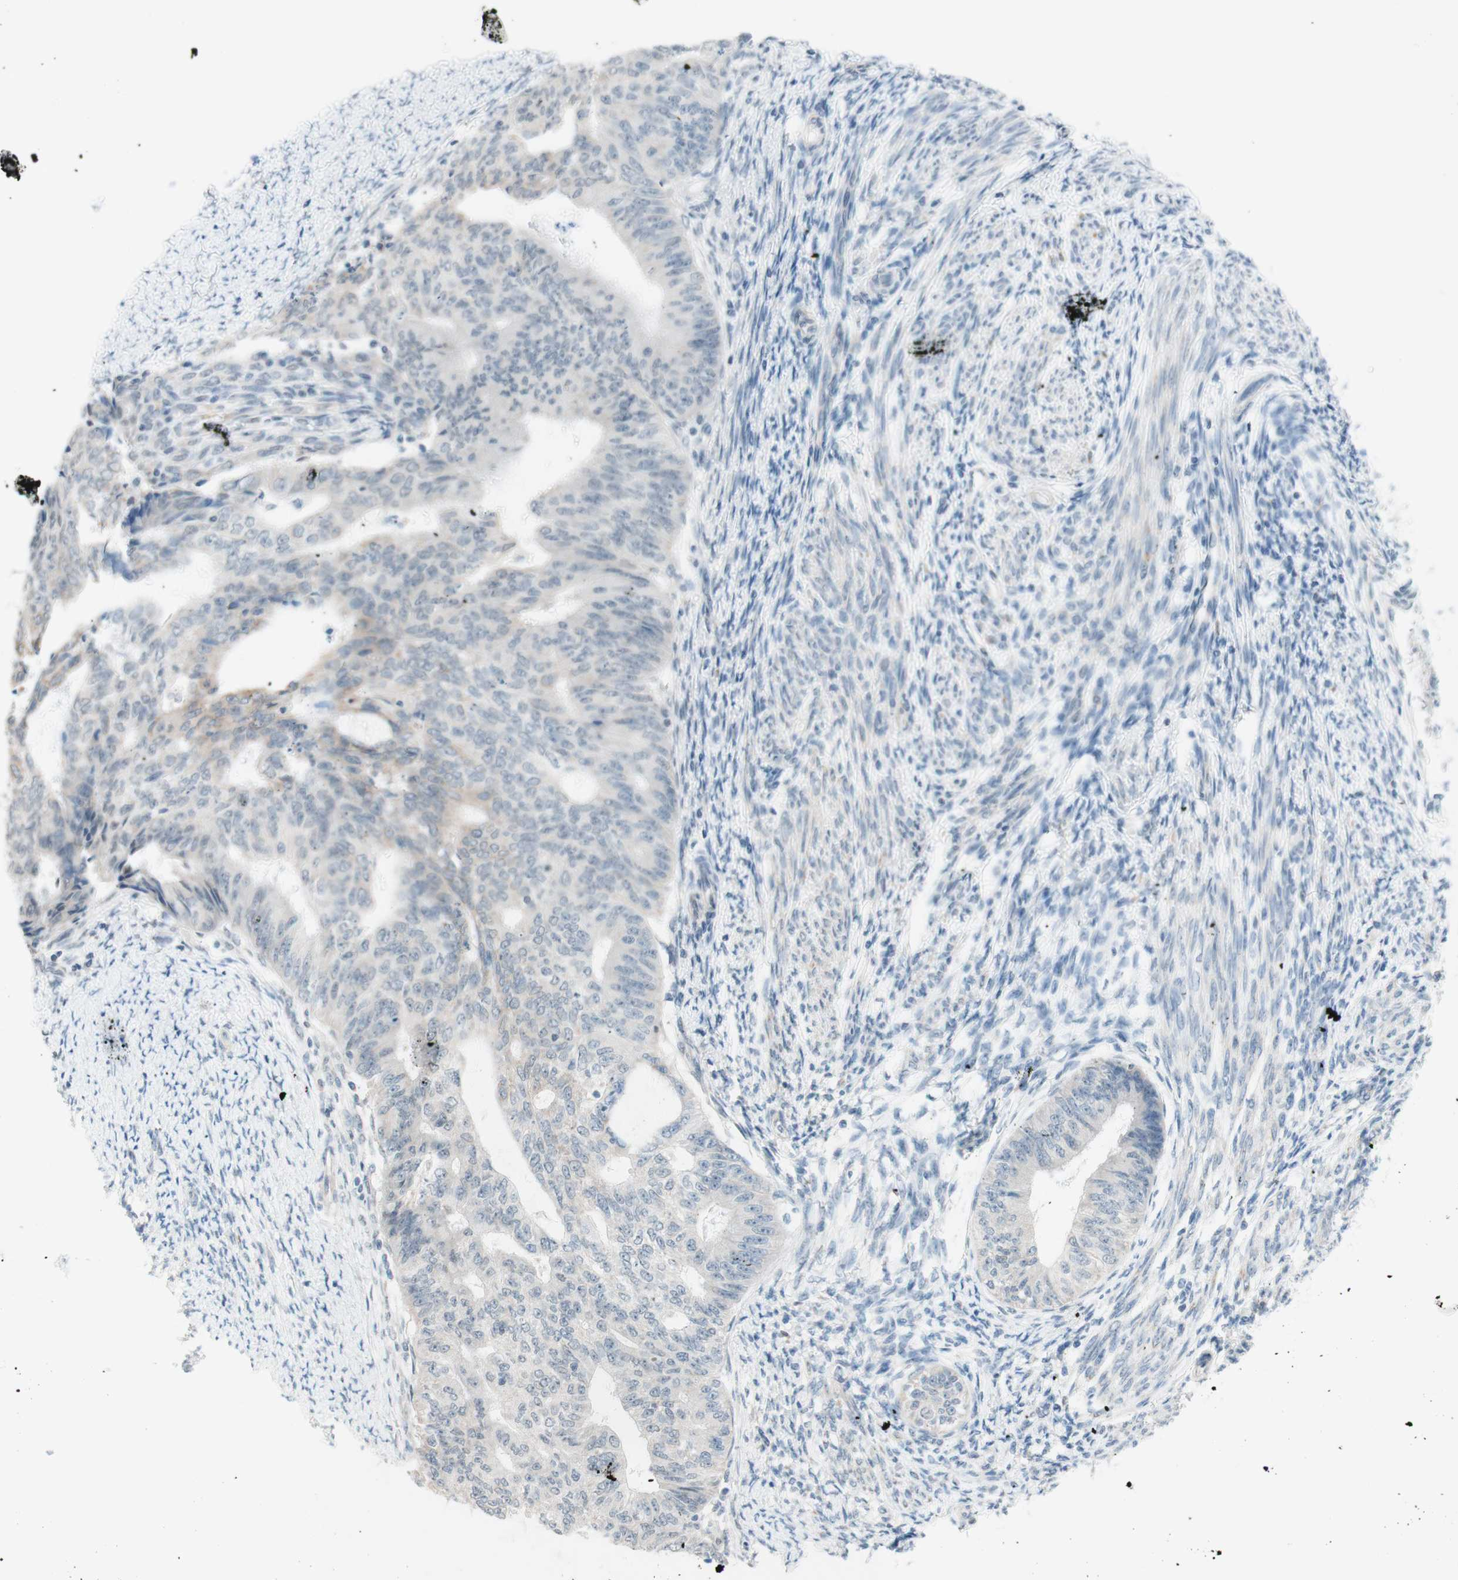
{"staining": {"intensity": "weak", "quantity": "<25%", "location": "cytoplasmic/membranous"}, "tissue": "endometrial cancer", "cell_type": "Tumor cells", "image_type": "cancer", "snomed": [{"axis": "morphology", "description": "Adenocarcinoma, NOS"}, {"axis": "topography", "description": "Endometrium"}], "caption": "There is no significant expression in tumor cells of endometrial cancer (adenocarcinoma).", "gene": "JPH1", "patient": {"sex": "female", "age": 32}}